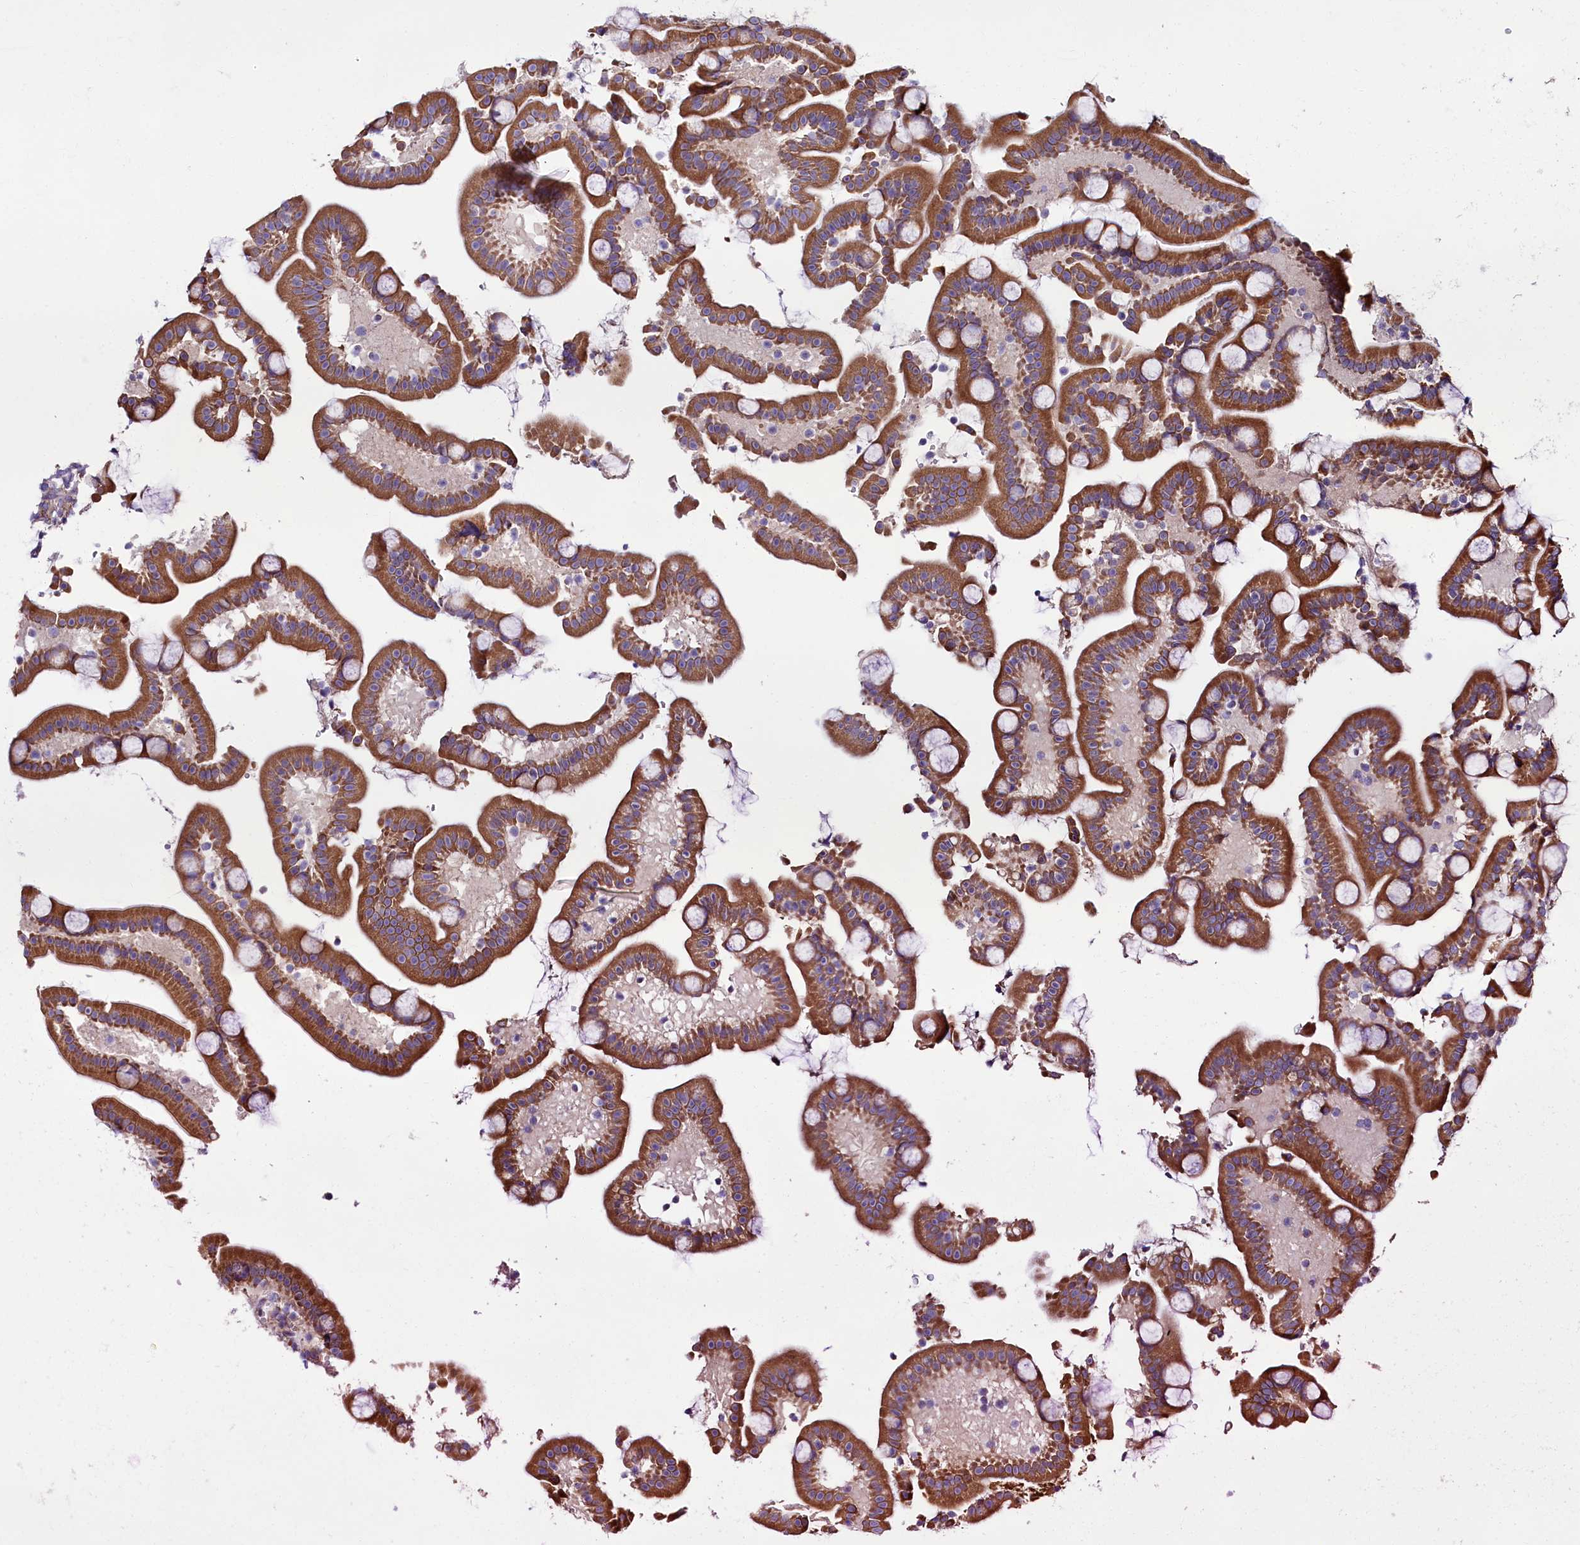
{"staining": {"intensity": "strong", "quantity": ">75%", "location": "cytoplasmic/membranous"}, "tissue": "duodenum", "cell_type": "Glandular cells", "image_type": "normal", "snomed": [{"axis": "morphology", "description": "Normal tissue, NOS"}, {"axis": "topography", "description": "Duodenum"}], "caption": "The image reveals immunohistochemical staining of normal duodenum. There is strong cytoplasmic/membranous staining is identified in approximately >75% of glandular cells. (IHC, brightfield microscopy, high magnification).", "gene": "ZSWIM1", "patient": {"sex": "male", "age": 55}}